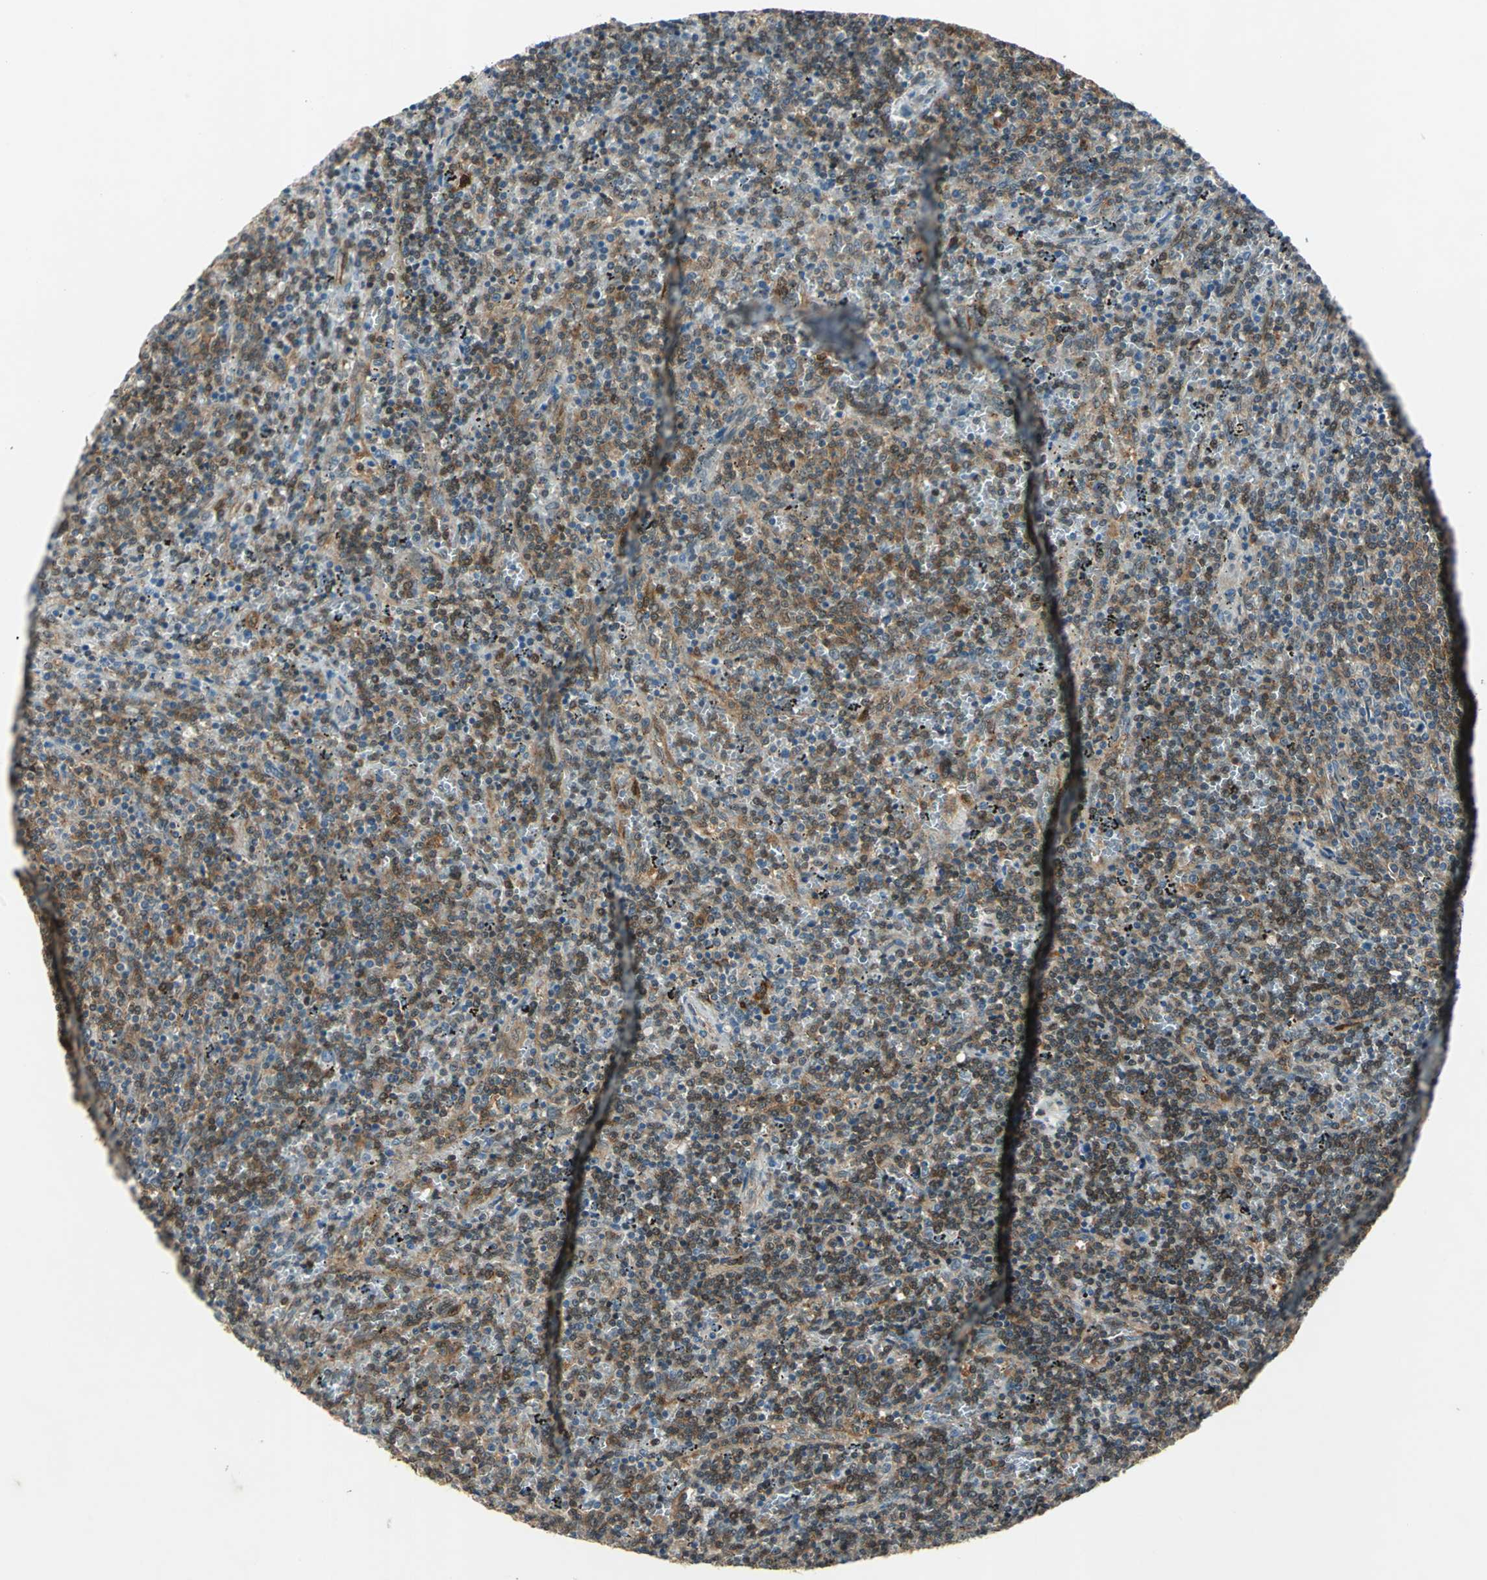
{"staining": {"intensity": "moderate", "quantity": ">75%", "location": "cytoplasmic/membranous,nuclear"}, "tissue": "lymphoma", "cell_type": "Tumor cells", "image_type": "cancer", "snomed": [{"axis": "morphology", "description": "Malignant lymphoma, non-Hodgkin's type, Low grade"}, {"axis": "topography", "description": "Spleen"}], "caption": "A high-resolution histopathology image shows immunohistochemistry (IHC) staining of lymphoma, which reveals moderate cytoplasmic/membranous and nuclear expression in about >75% of tumor cells.", "gene": "RRM2B", "patient": {"sex": "female", "age": 50}}